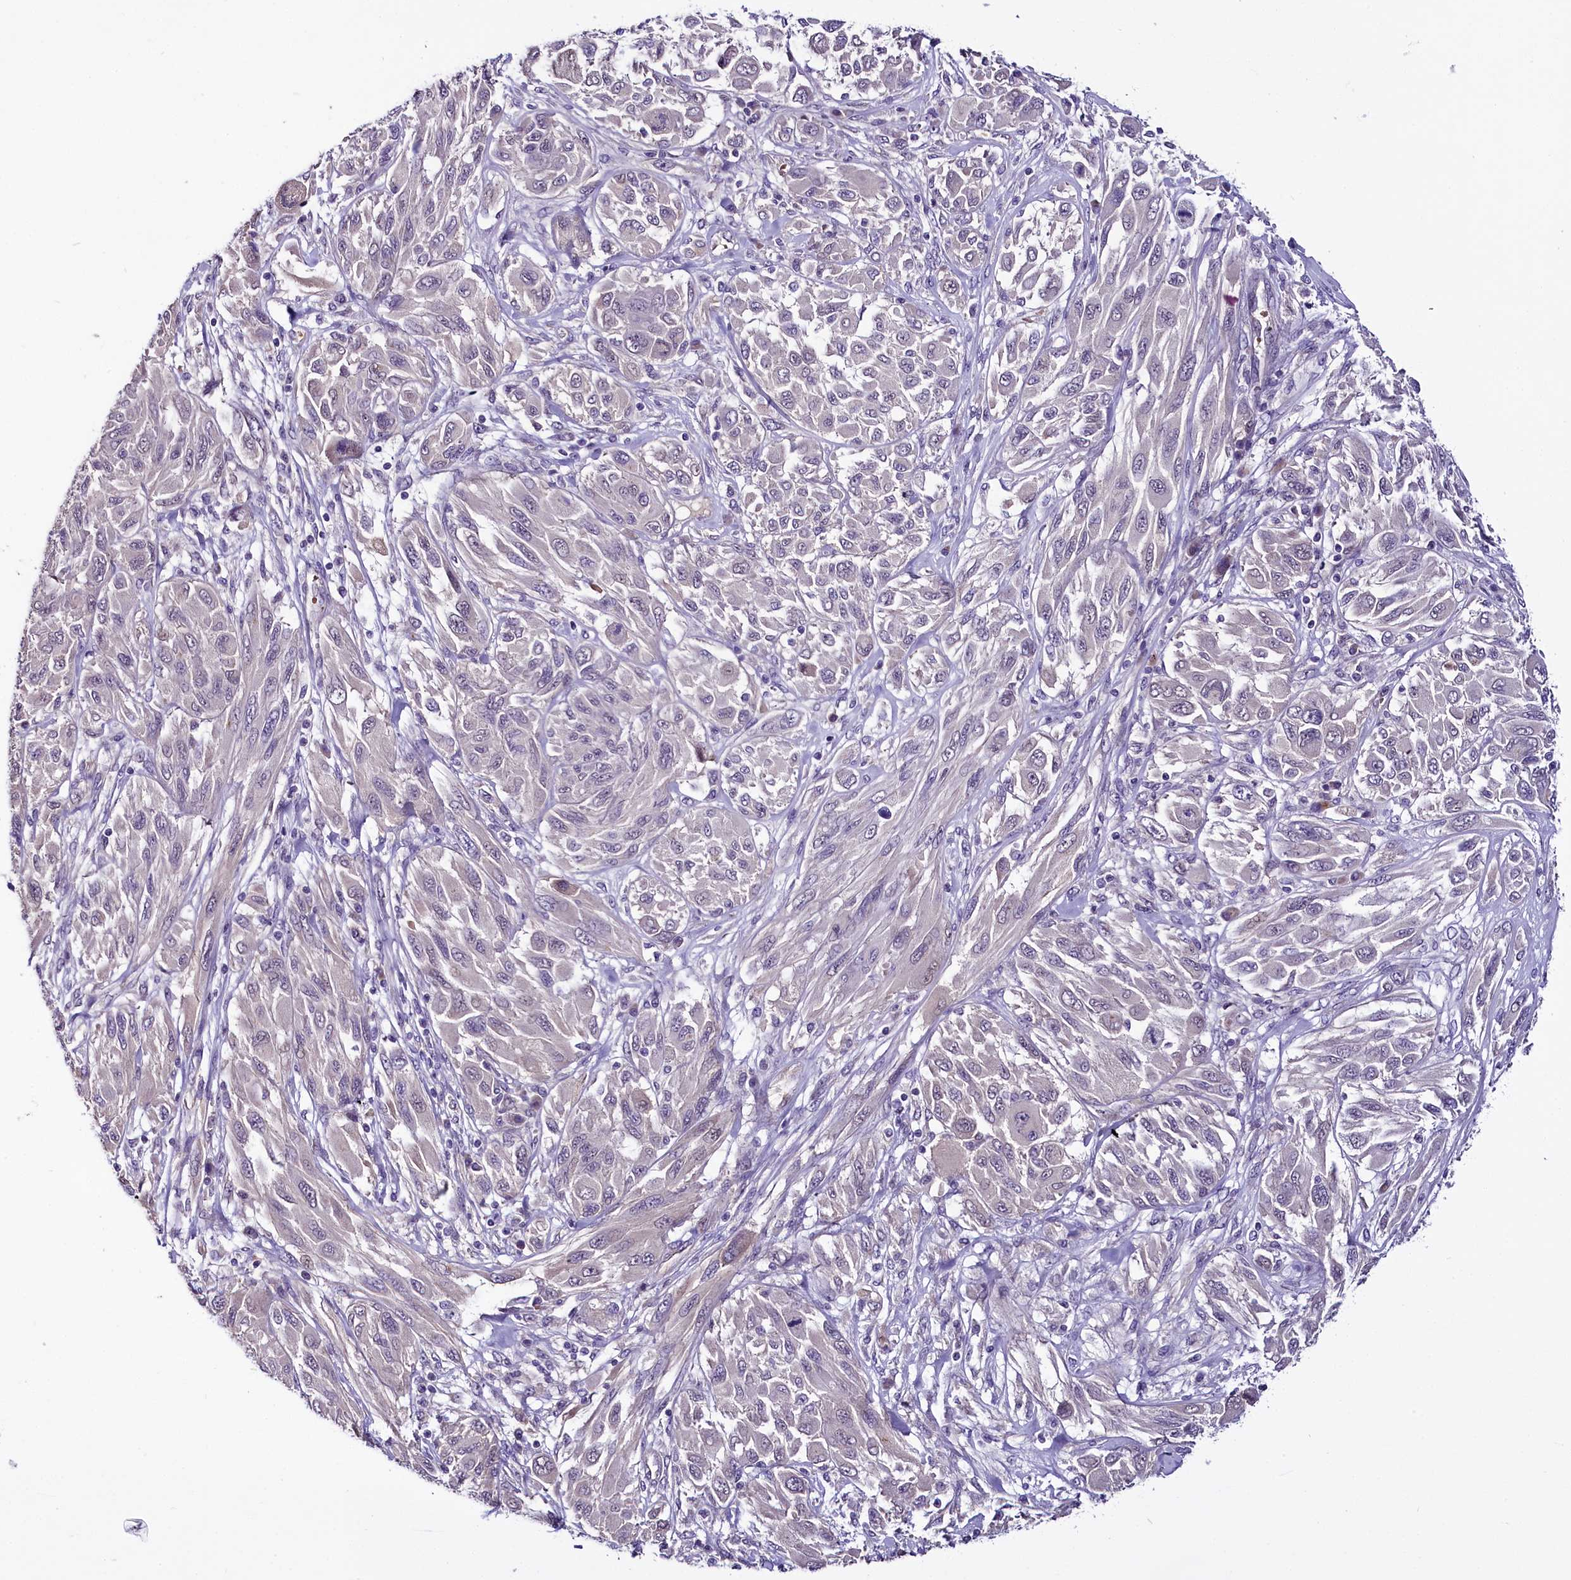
{"staining": {"intensity": "negative", "quantity": "none", "location": "none"}, "tissue": "melanoma", "cell_type": "Tumor cells", "image_type": "cancer", "snomed": [{"axis": "morphology", "description": "Malignant melanoma, NOS"}, {"axis": "topography", "description": "Skin"}], "caption": "Tumor cells show no significant staining in melanoma.", "gene": "C9orf40", "patient": {"sex": "female", "age": 91}}